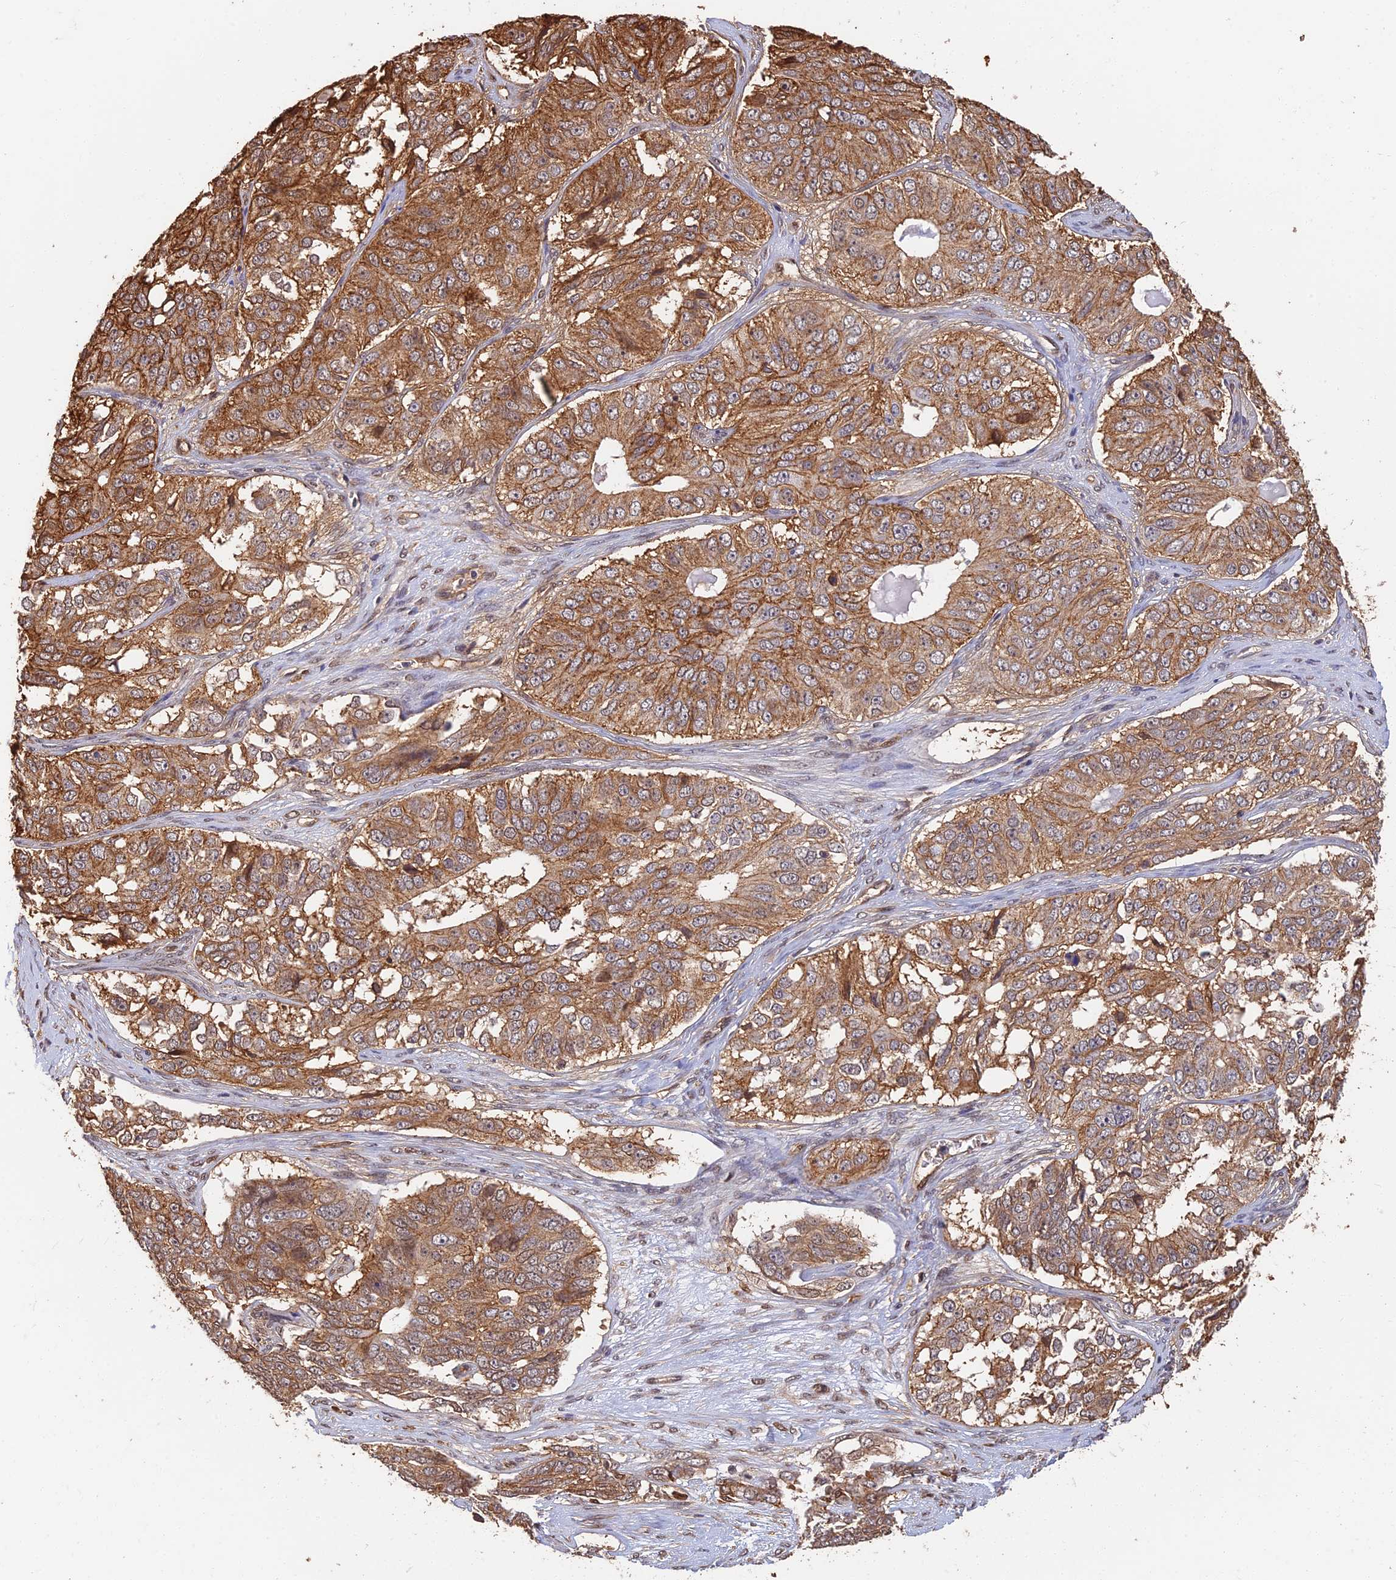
{"staining": {"intensity": "moderate", "quantity": ">75%", "location": "cytoplasmic/membranous"}, "tissue": "ovarian cancer", "cell_type": "Tumor cells", "image_type": "cancer", "snomed": [{"axis": "morphology", "description": "Carcinoma, endometroid"}, {"axis": "topography", "description": "Ovary"}], "caption": "The photomicrograph exhibits a brown stain indicating the presence of a protein in the cytoplasmic/membranous of tumor cells in ovarian endometroid carcinoma.", "gene": "LRRN3", "patient": {"sex": "female", "age": 51}}